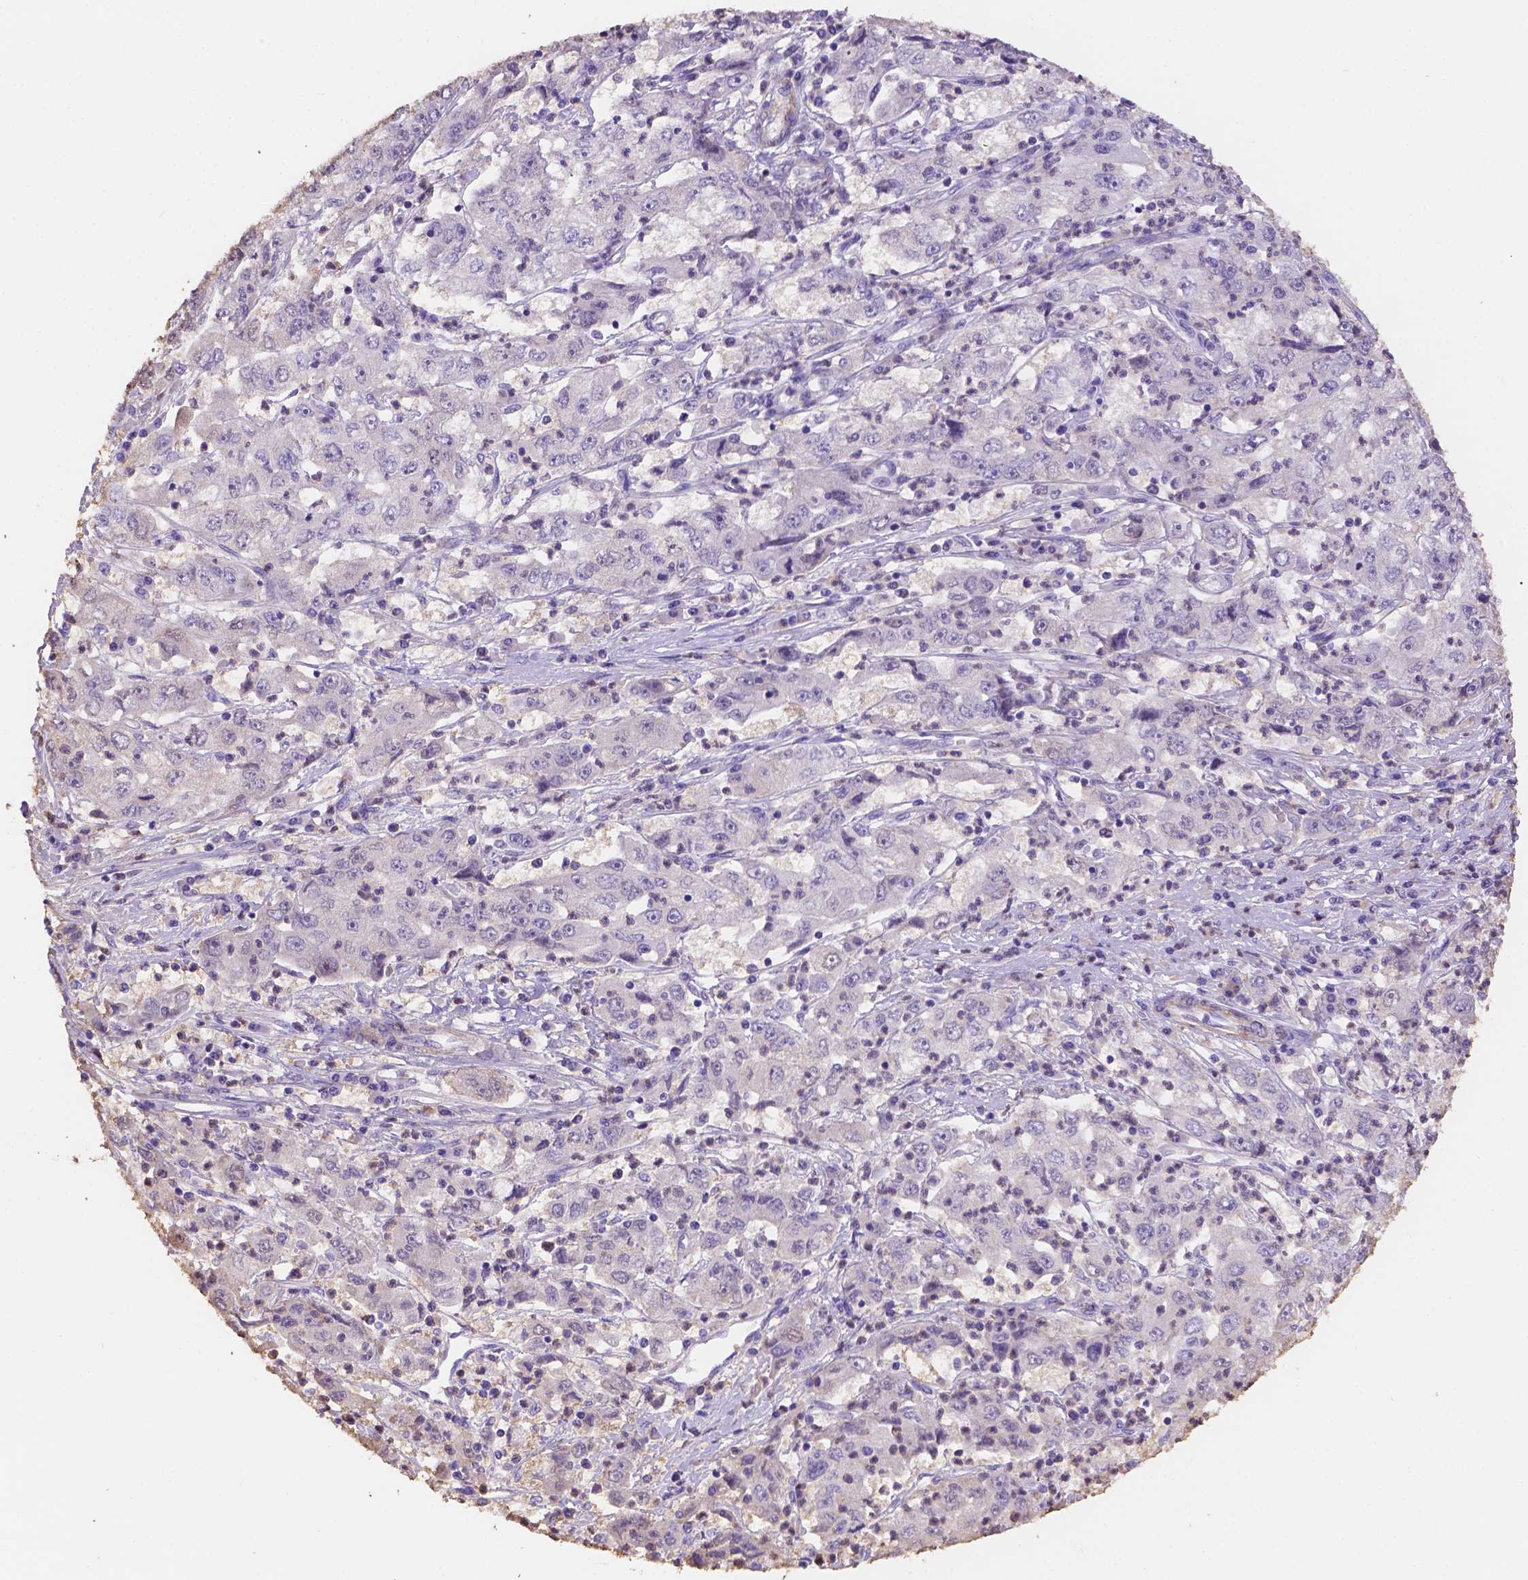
{"staining": {"intensity": "negative", "quantity": "none", "location": "none"}, "tissue": "cervical cancer", "cell_type": "Tumor cells", "image_type": "cancer", "snomed": [{"axis": "morphology", "description": "Squamous cell carcinoma, NOS"}, {"axis": "topography", "description": "Cervix"}], "caption": "Protein analysis of cervical squamous cell carcinoma reveals no significant staining in tumor cells.", "gene": "NXPE2", "patient": {"sex": "female", "age": 36}}